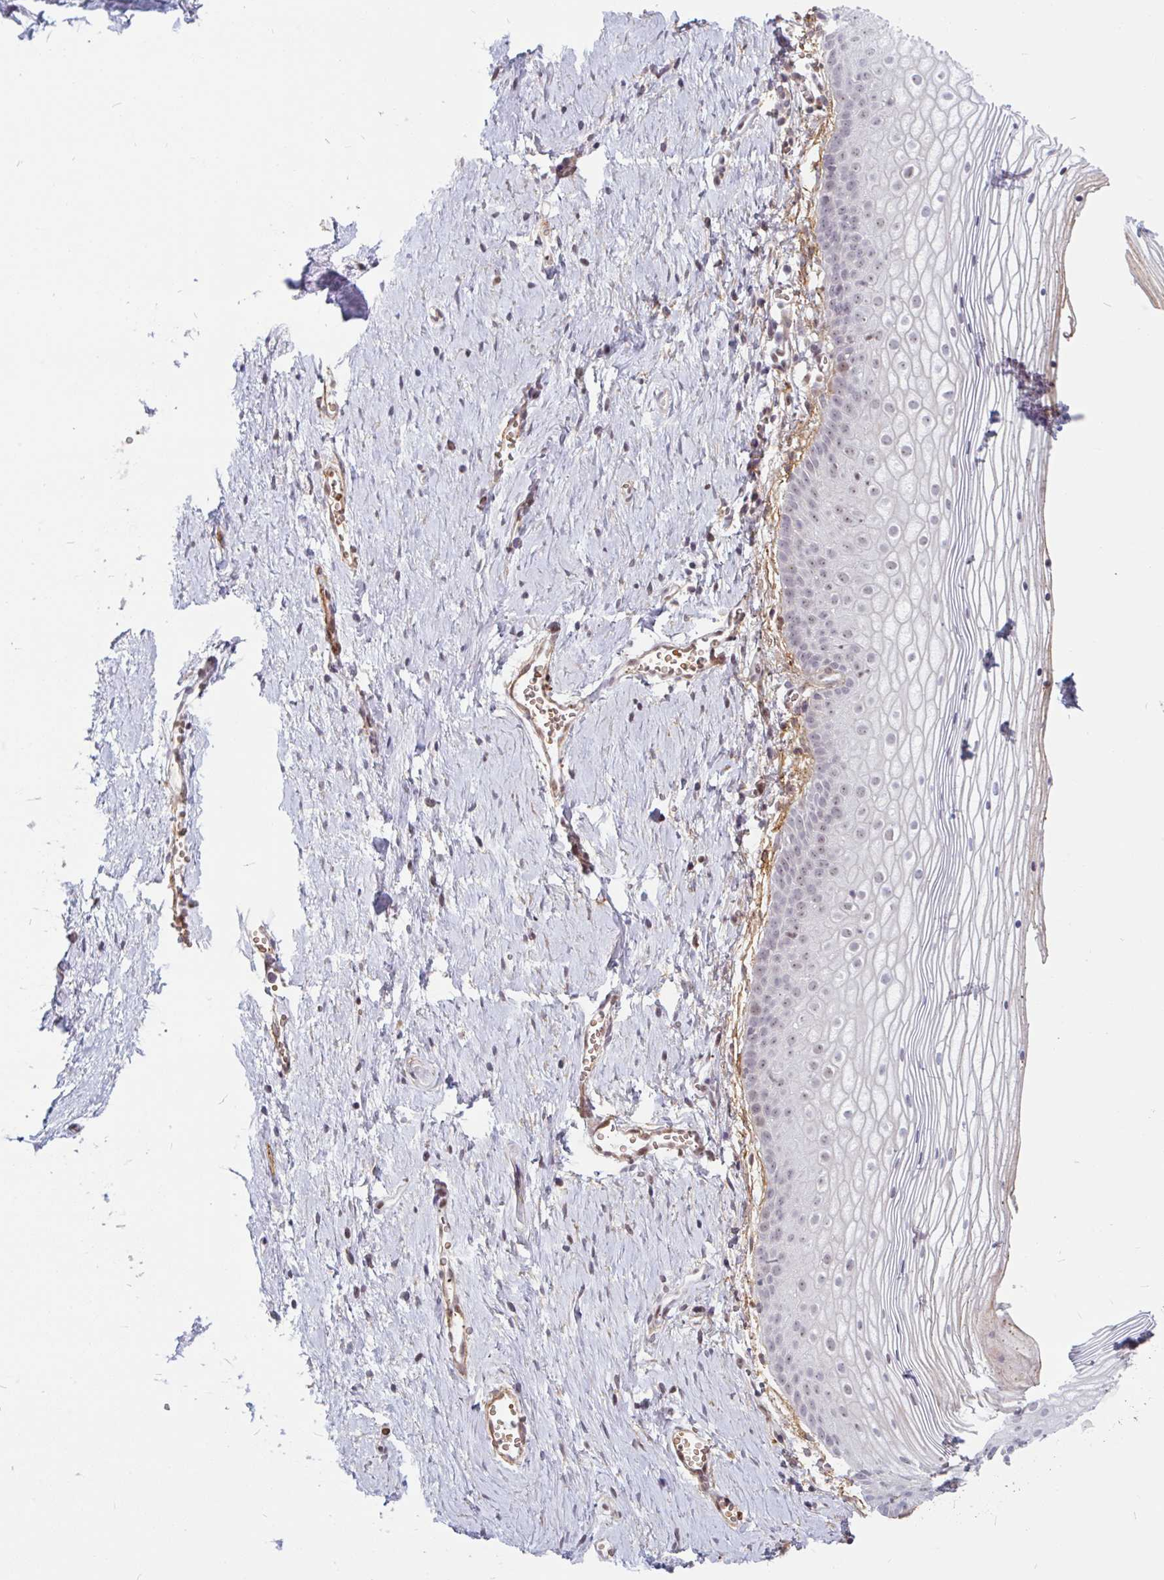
{"staining": {"intensity": "weak", "quantity": "25%-75%", "location": "nuclear"}, "tissue": "vagina", "cell_type": "Squamous epithelial cells", "image_type": "normal", "snomed": [{"axis": "morphology", "description": "Normal tissue, NOS"}, {"axis": "topography", "description": "Vagina"}], "caption": "This image demonstrates immunohistochemistry staining of normal human vagina, with low weak nuclear expression in approximately 25%-75% of squamous epithelial cells.", "gene": "TMEM119", "patient": {"sex": "female", "age": 56}}